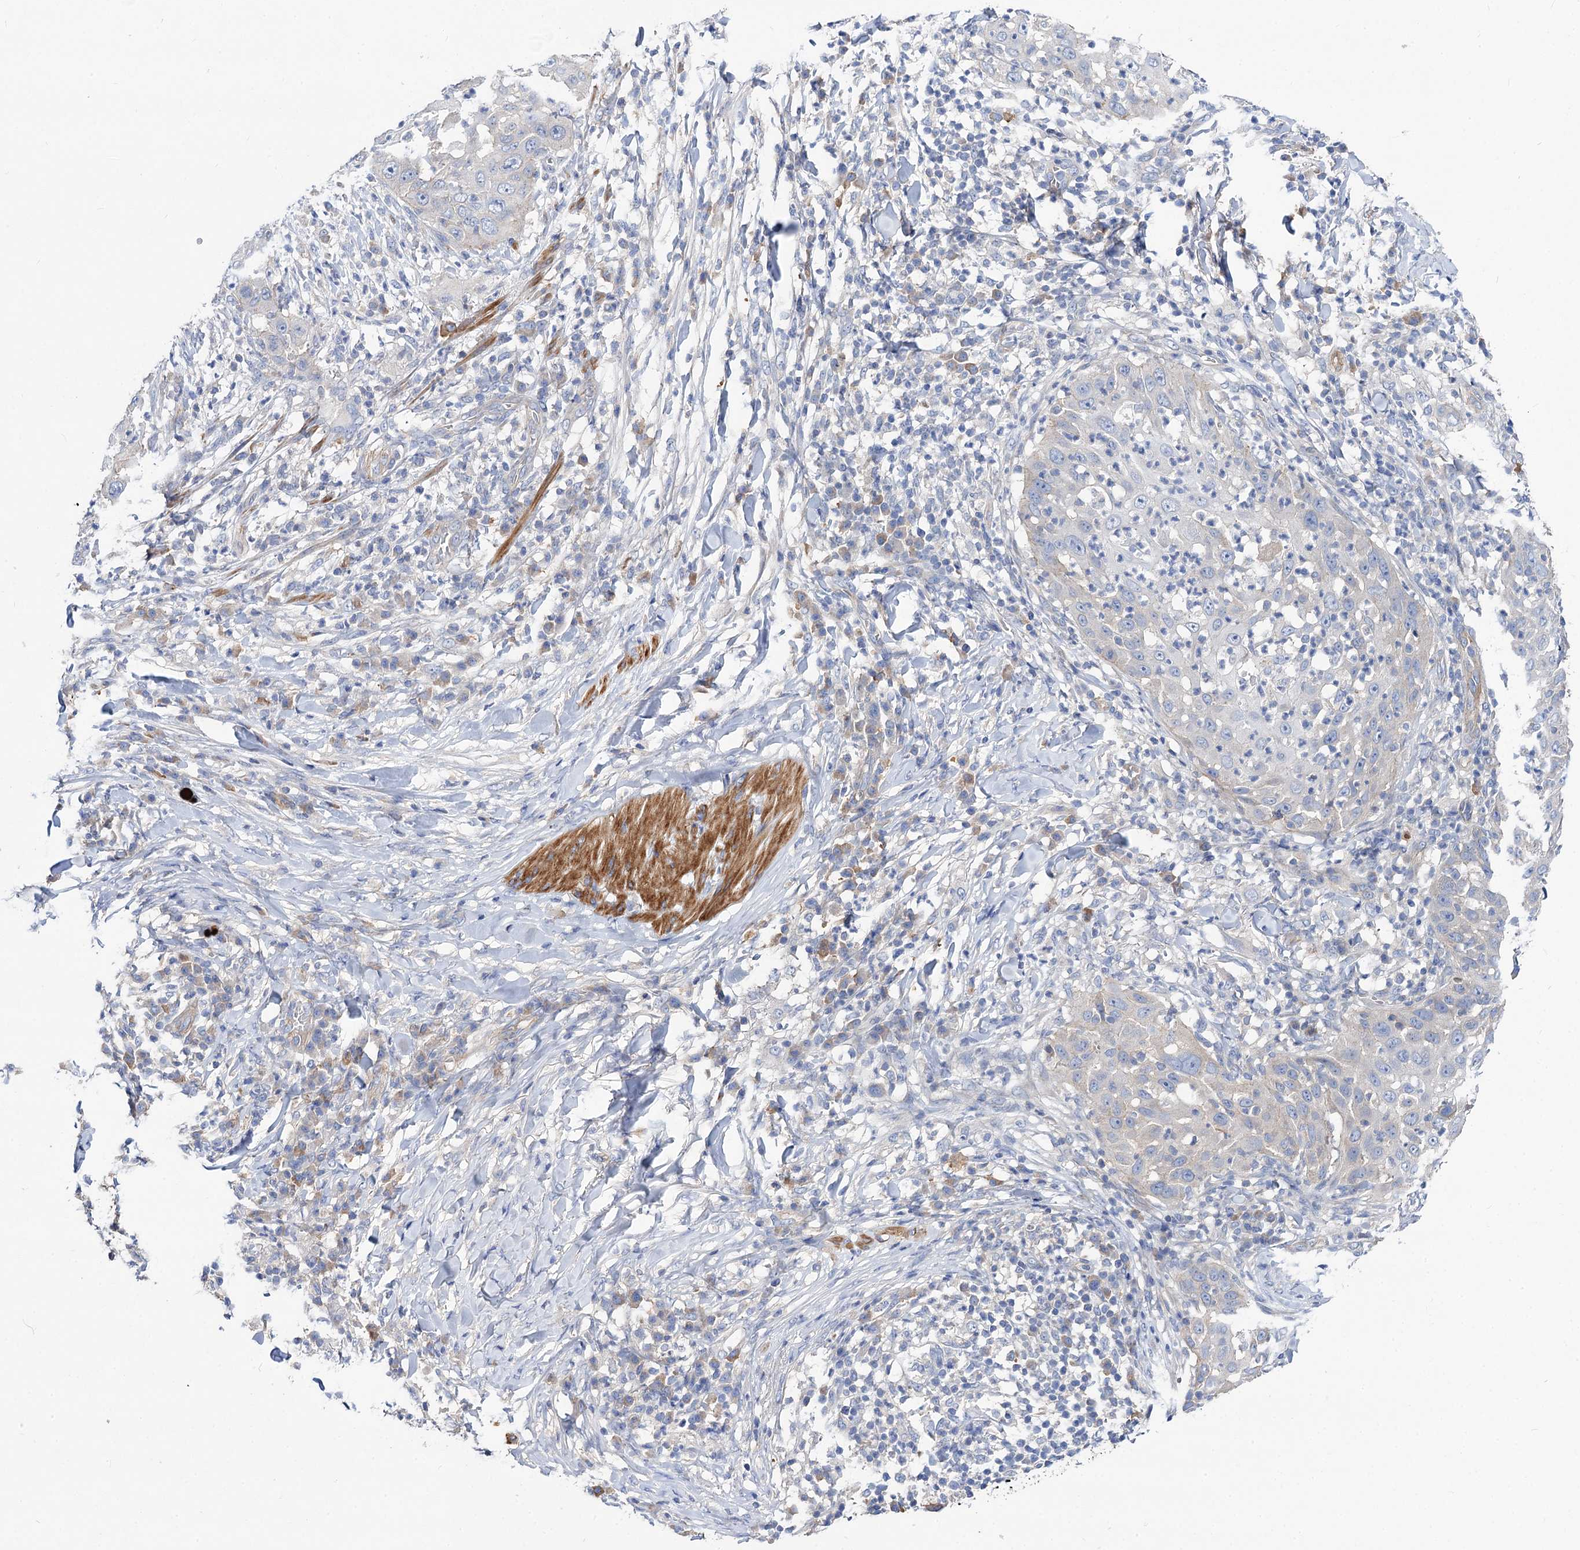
{"staining": {"intensity": "negative", "quantity": "none", "location": "none"}, "tissue": "skin cancer", "cell_type": "Tumor cells", "image_type": "cancer", "snomed": [{"axis": "morphology", "description": "Squamous cell carcinoma, NOS"}, {"axis": "topography", "description": "Skin"}], "caption": "Skin cancer stained for a protein using IHC displays no staining tumor cells.", "gene": "NUDCD2", "patient": {"sex": "female", "age": 44}}